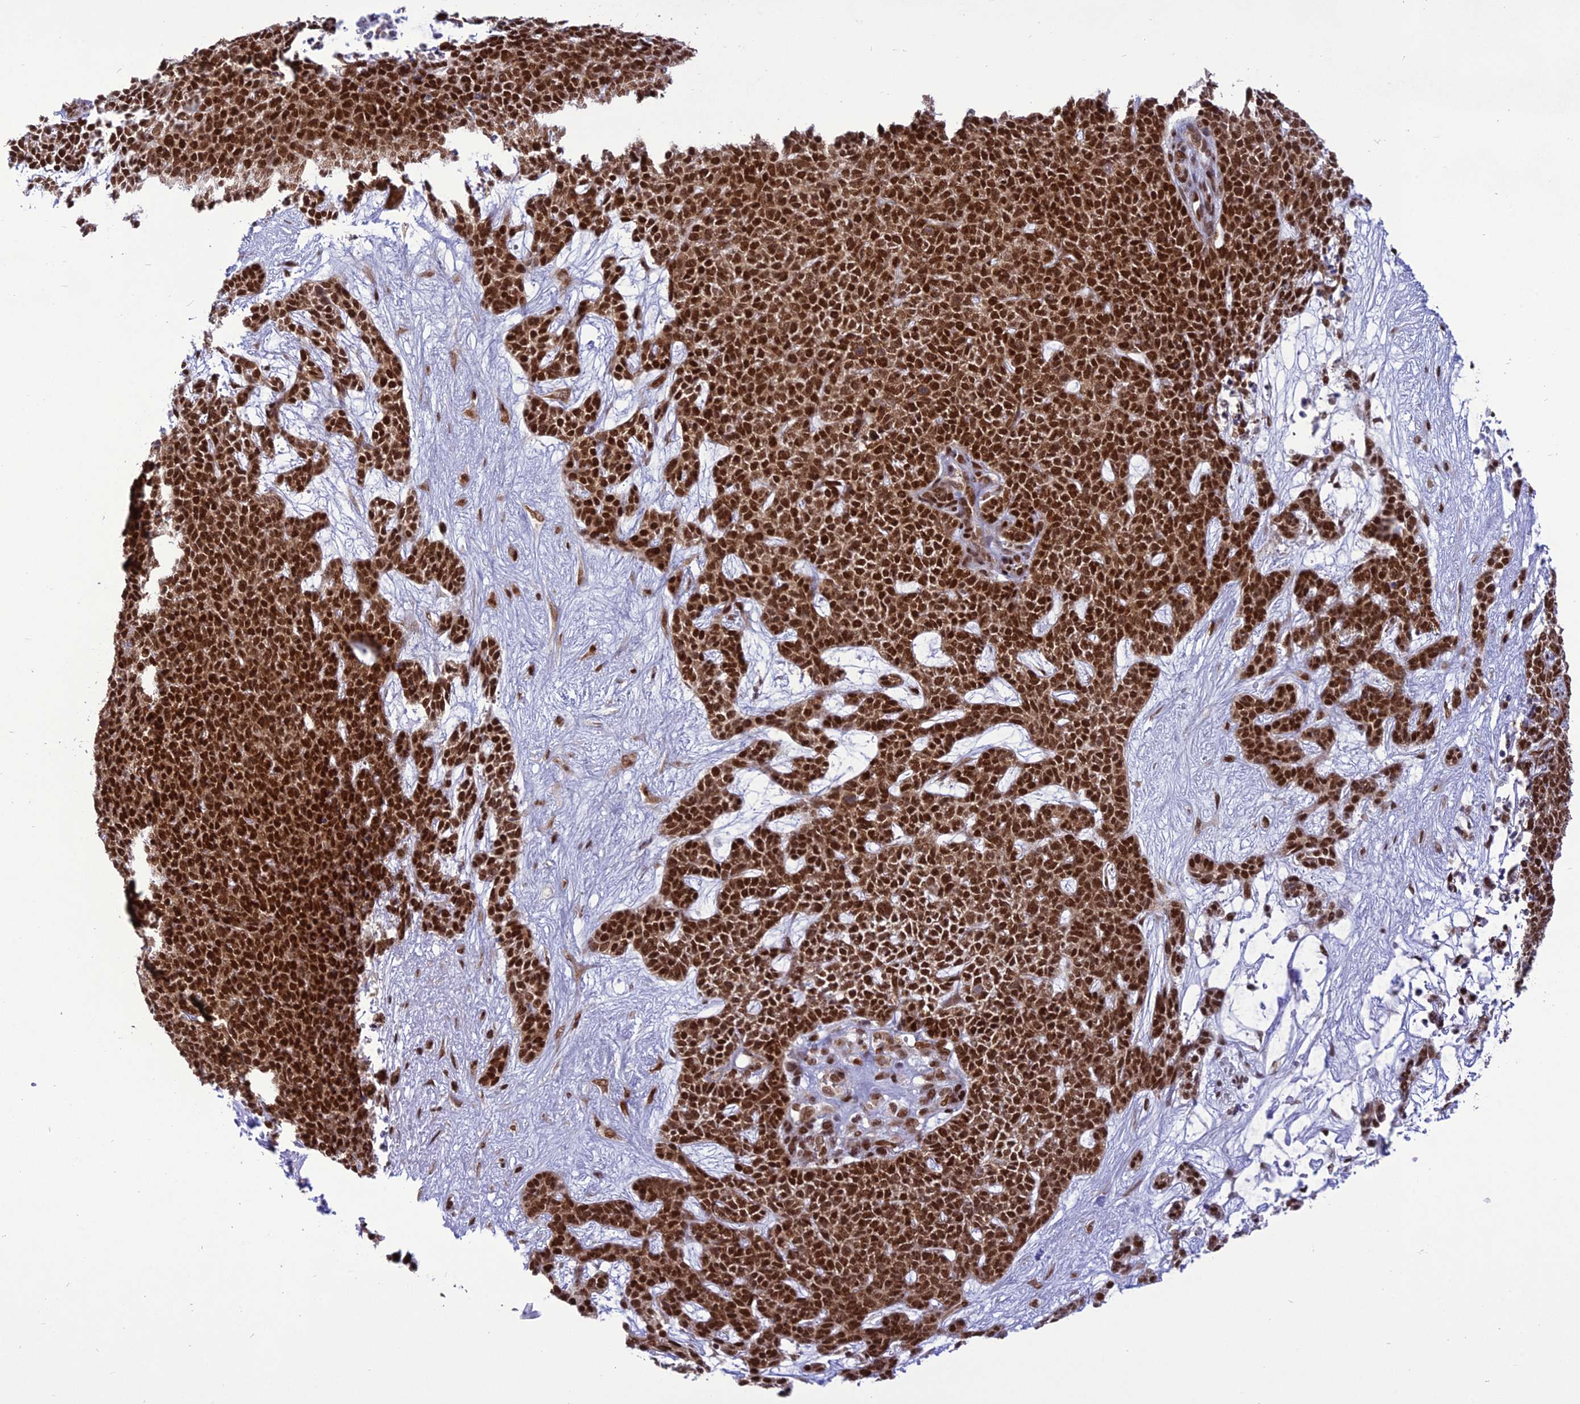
{"staining": {"intensity": "strong", "quantity": ">75%", "location": "nuclear"}, "tissue": "skin cancer", "cell_type": "Tumor cells", "image_type": "cancer", "snomed": [{"axis": "morphology", "description": "Basal cell carcinoma"}, {"axis": "topography", "description": "Skin"}], "caption": "The micrograph exhibits a brown stain indicating the presence of a protein in the nuclear of tumor cells in skin cancer. Immunohistochemistry (ihc) stains the protein of interest in brown and the nuclei are stained blue.", "gene": "DDX1", "patient": {"sex": "female", "age": 84}}